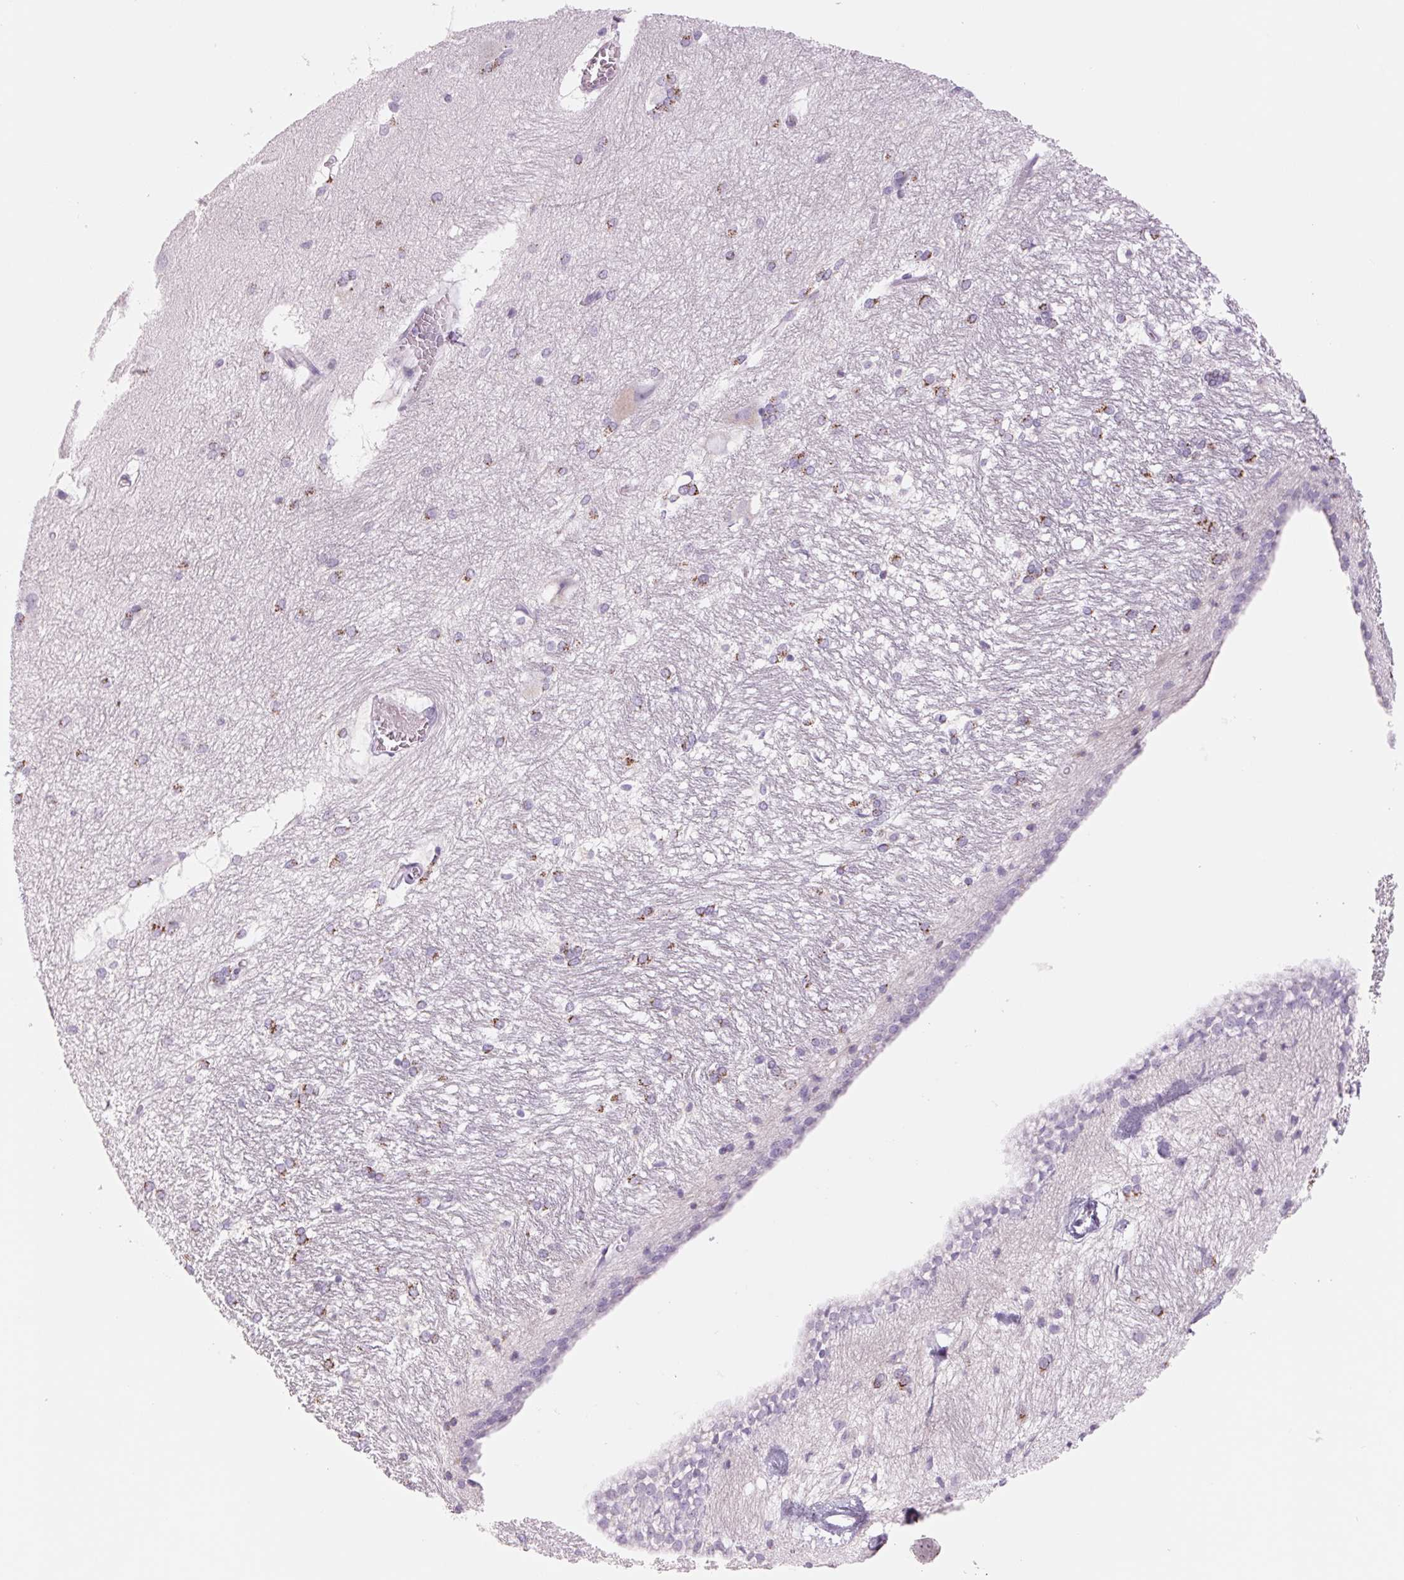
{"staining": {"intensity": "moderate", "quantity": "25%-75%", "location": "cytoplasmic/membranous"}, "tissue": "hippocampus", "cell_type": "Glial cells", "image_type": "normal", "snomed": [{"axis": "morphology", "description": "Normal tissue, NOS"}, {"axis": "topography", "description": "Cerebral cortex"}, {"axis": "topography", "description": "Hippocampus"}], "caption": "IHC of benign hippocampus reveals medium levels of moderate cytoplasmic/membranous positivity in about 25%-75% of glial cells. (Brightfield microscopy of DAB IHC at high magnification).", "gene": "GALNT7", "patient": {"sex": "female", "age": 19}}